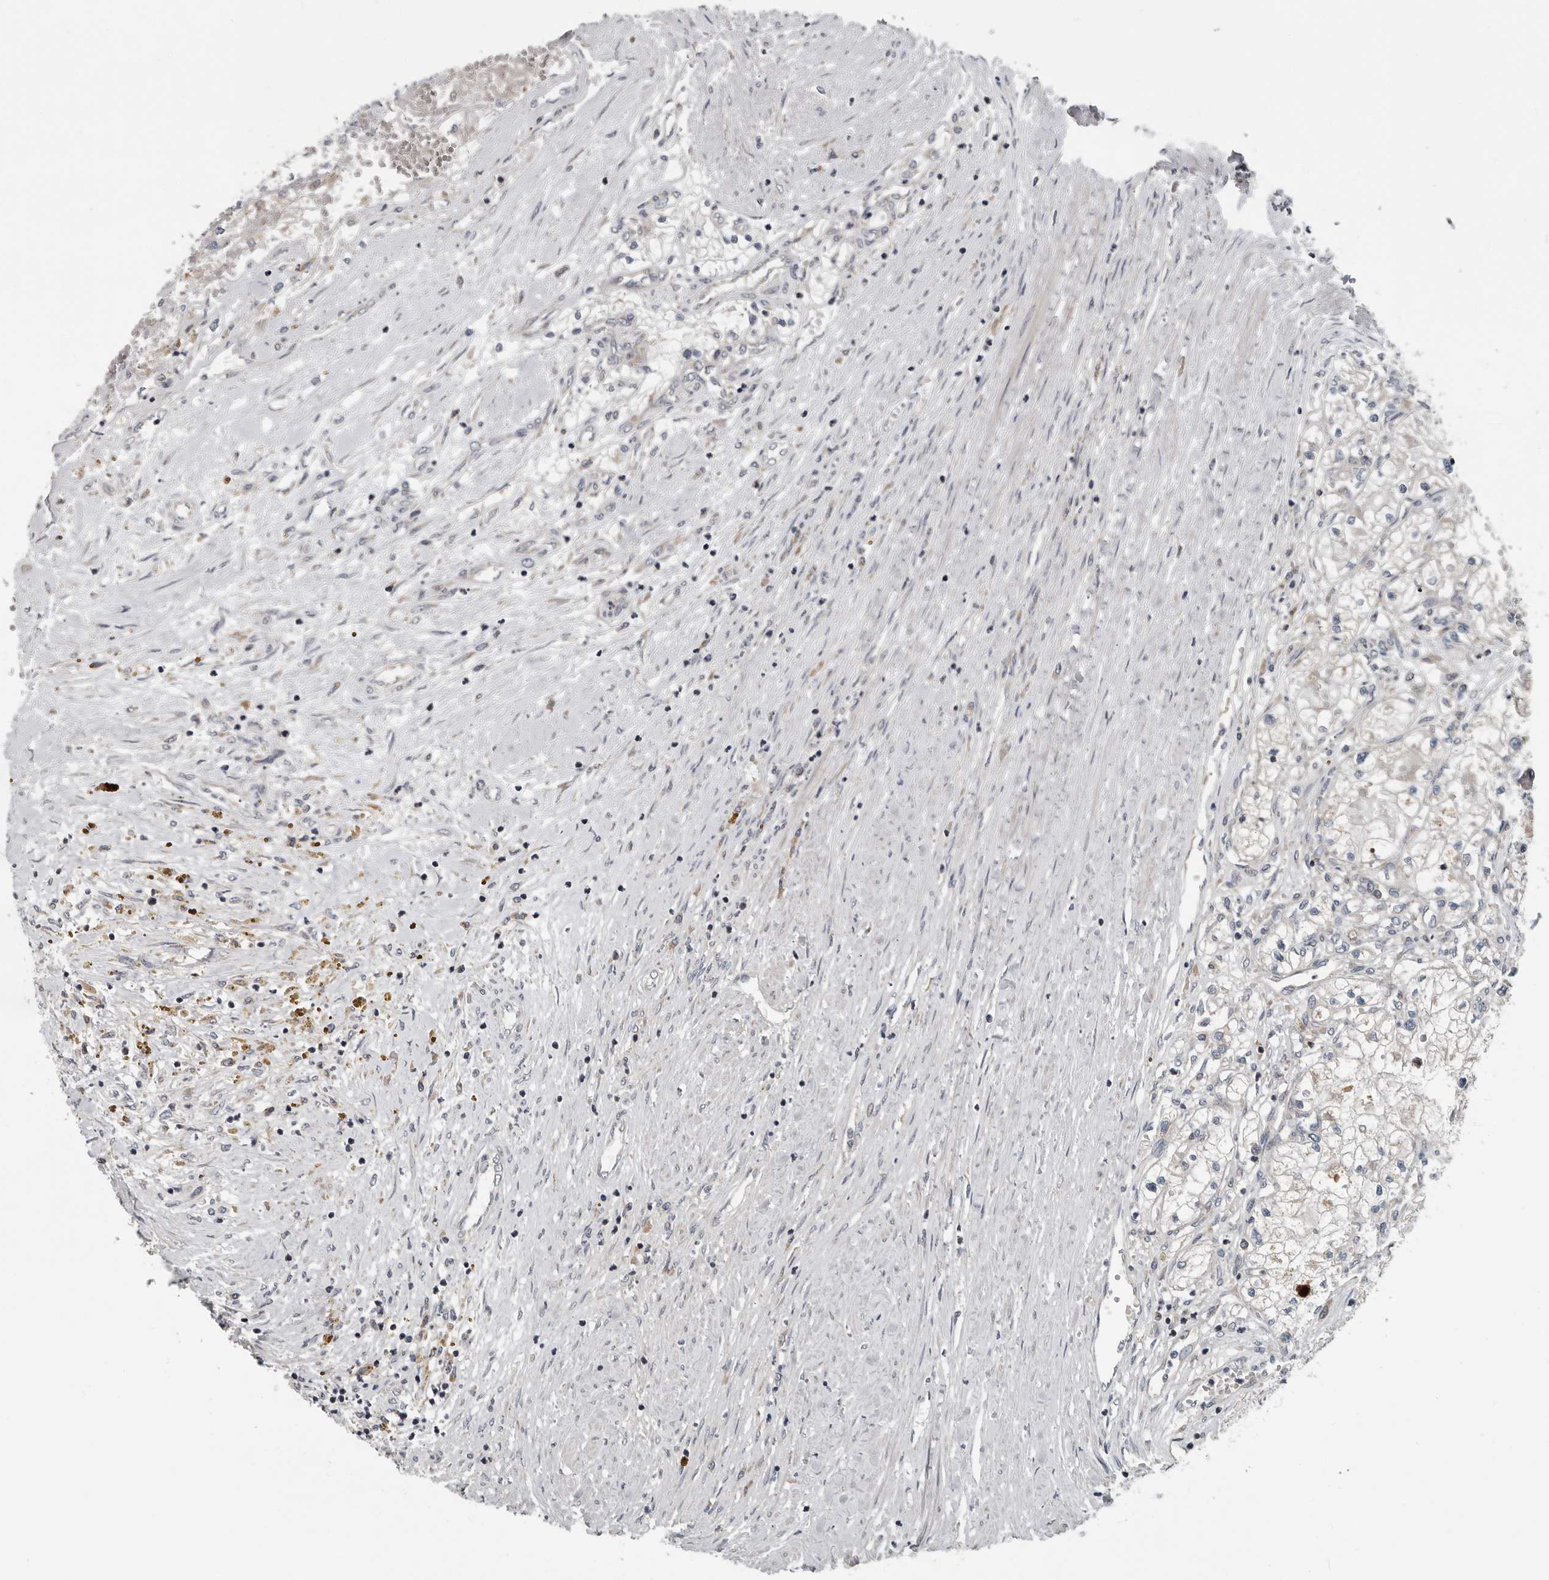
{"staining": {"intensity": "negative", "quantity": "none", "location": "none"}, "tissue": "renal cancer", "cell_type": "Tumor cells", "image_type": "cancer", "snomed": [{"axis": "morphology", "description": "Normal tissue, NOS"}, {"axis": "morphology", "description": "Adenocarcinoma, NOS"}, {"axis": "topography", "description": "Kidney"}], "caption": "This is an immunohistochemistry image of renal adenocarcinoma. There is no positivity in tumor cells.", "gene": "TMEM199", "patient": {"sex": "male", "age": 68}}